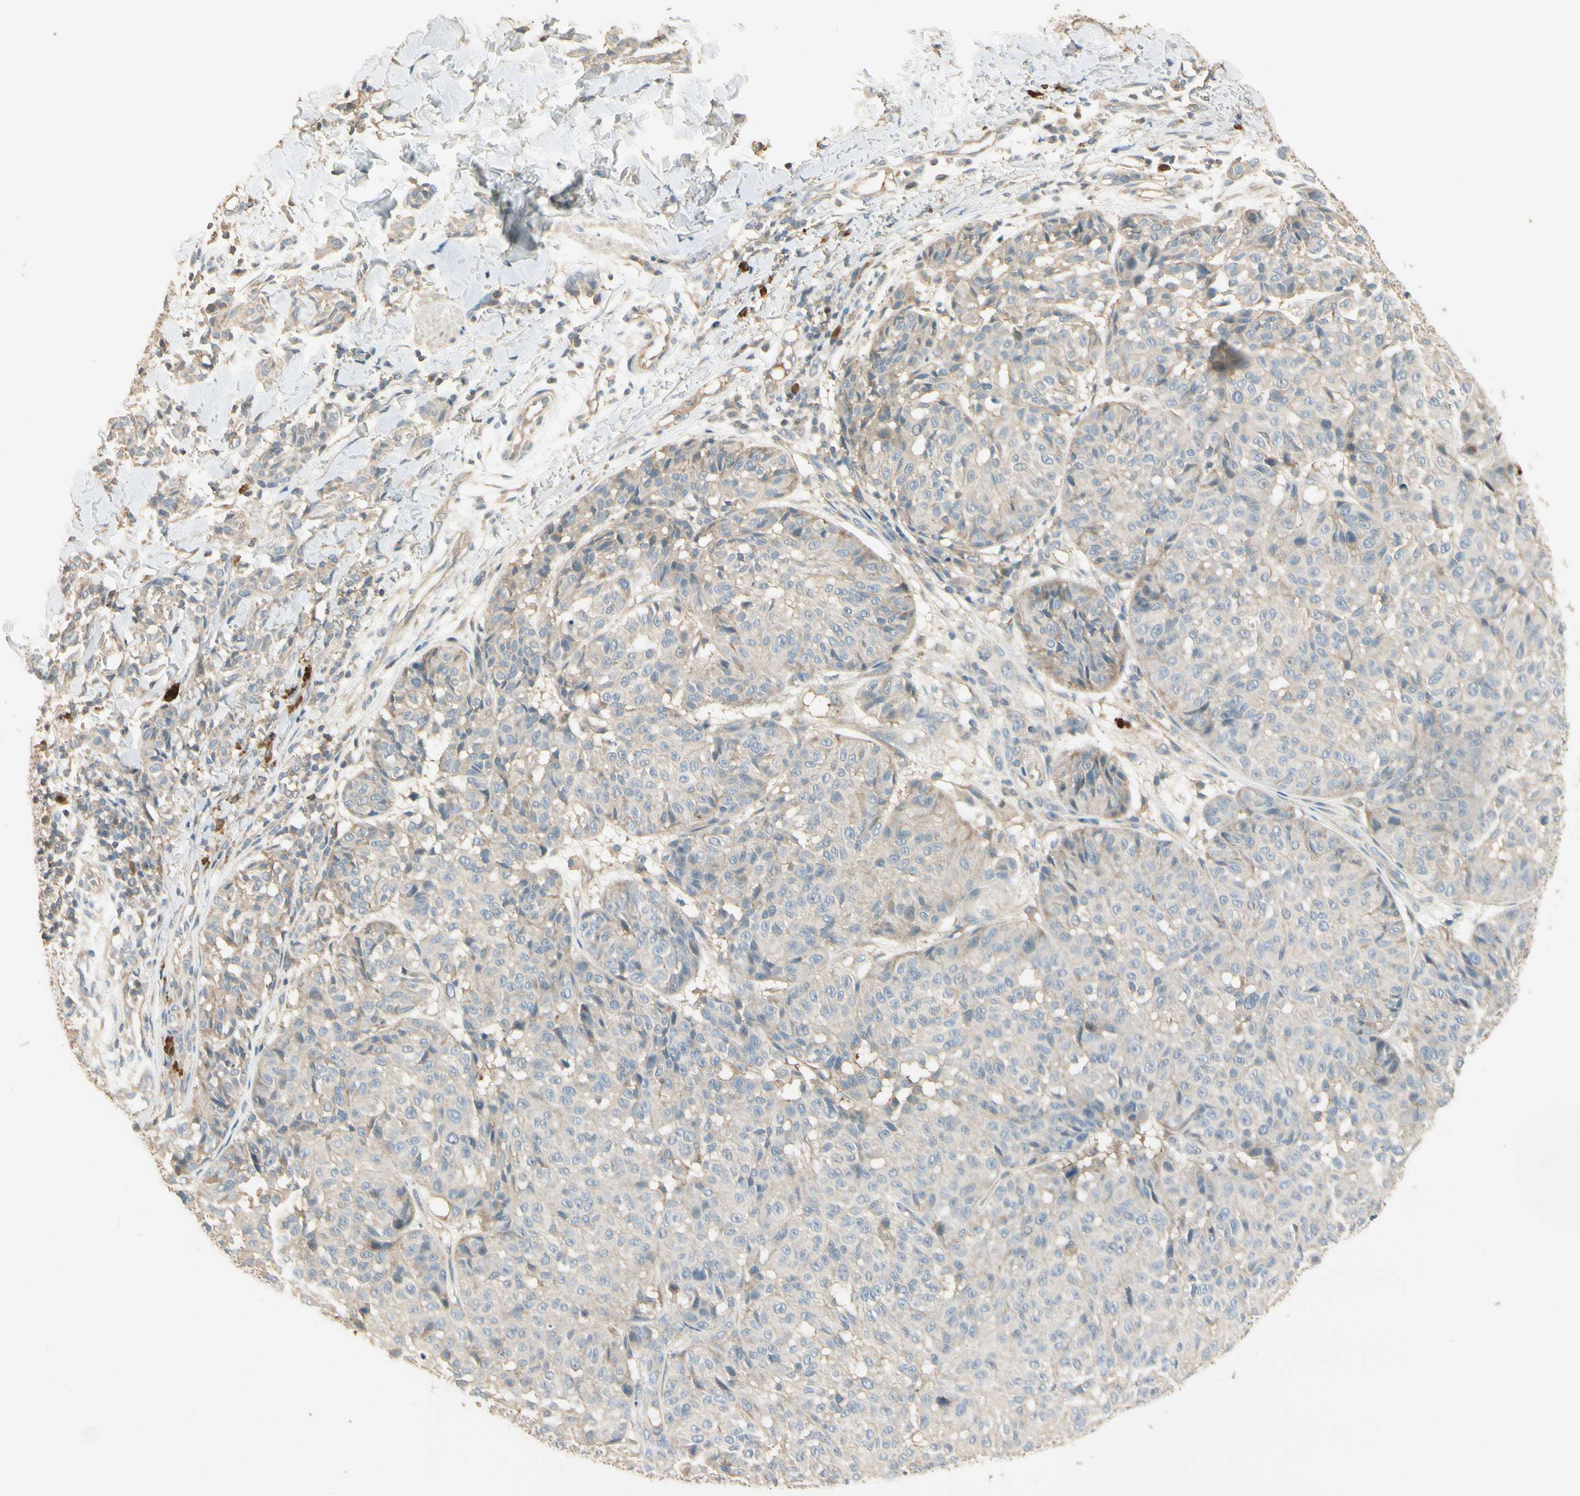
{"staining": {"intensity": "weak", "quantity": "25%-75%", "location": "cytoplasmic/membranous"}, "tissue": "melanoma", "cell_type": "Tumor cells", "image_type": "cancer", "snomed": [{"axis": "morphology", "description": "Malignant melanoma, NOS"}, {"axis": "topography", "description": "Skin"}], "caption": "Immunohistochemical staining of malignant melanoma shows low levels of weak cytoplasmic/membranous staining in approximately 25%-75% of tumor cells.", "gene": "PLXNA1", "patient": {"sex": "female", "age": 46}}